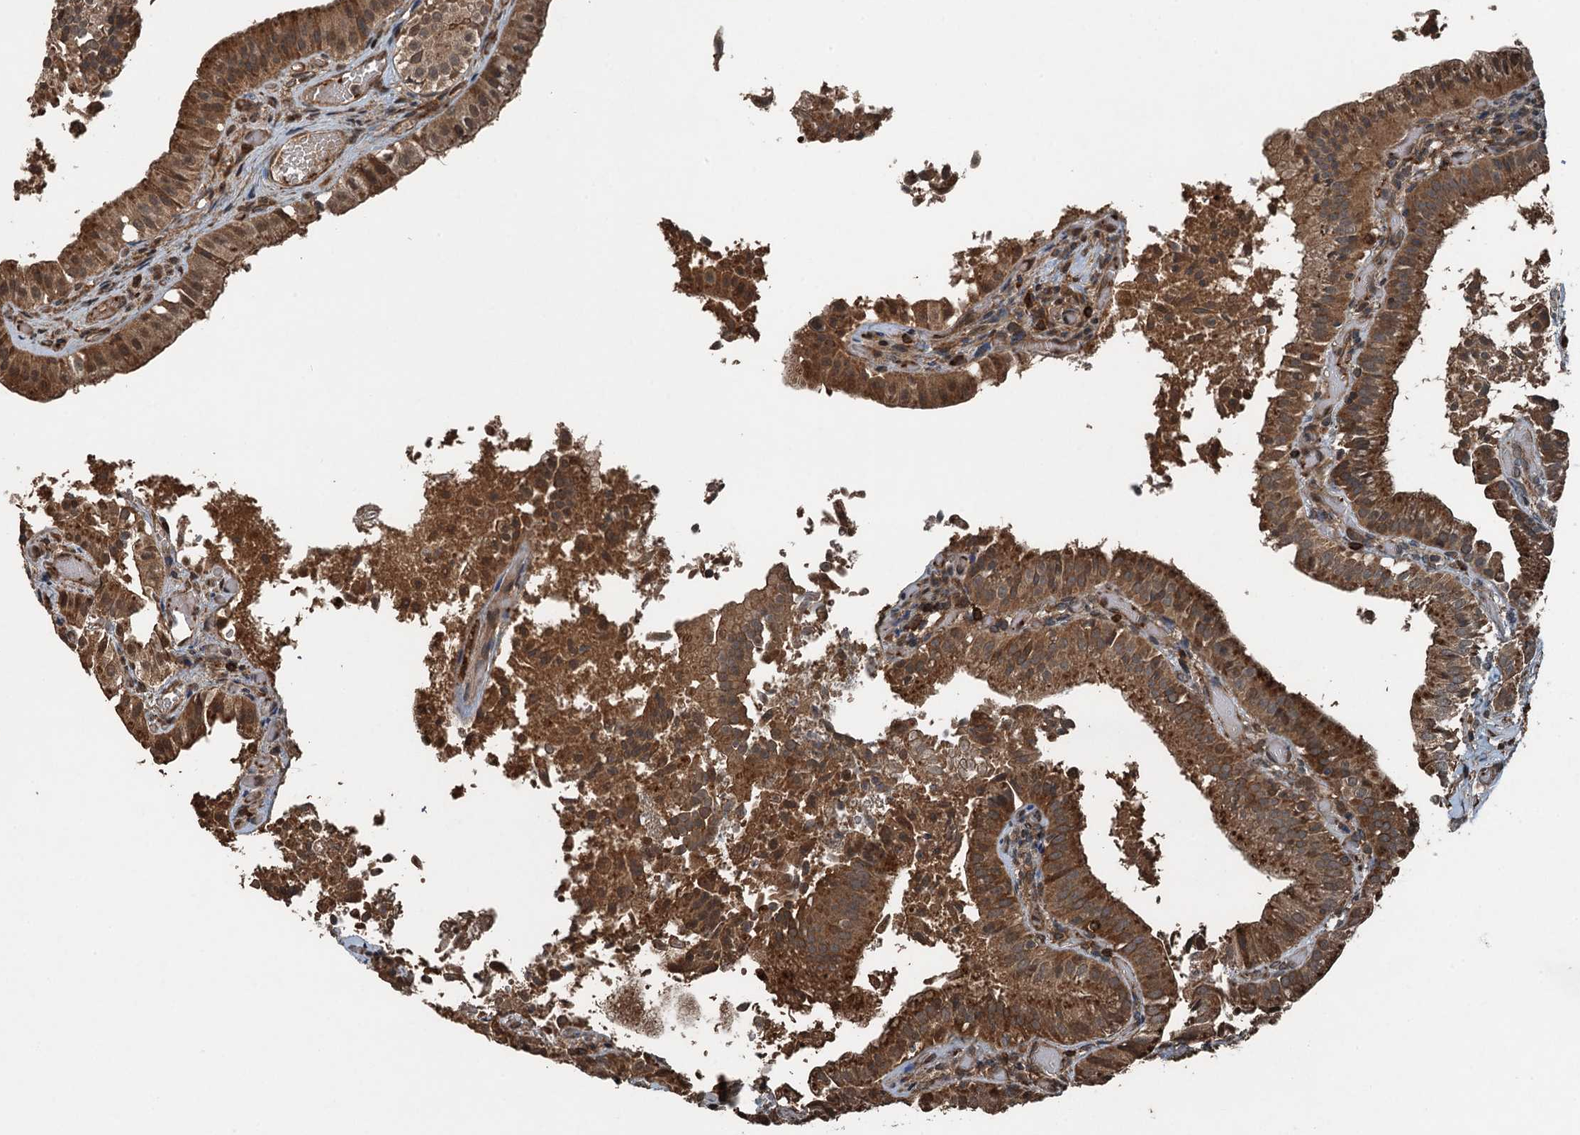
{"staining": {"intensity": "strong", "quantity": "25%-75%", "location": "cytoplasmic/membranous"}, "tissue": "gallbladder", "cell_type": "Glandular cells", "image_type": "normal", "snomed": [{"axis": "morphology", "description": "Normal tissue, NOS"}, {"axis": "topography", "description": "Gallbladder"}], "caption": "A histopathology image showing strong cytoplasmic/membranous expression in approximately 25%-75% of glandular cells in normal gallbladder, as visualized by brown immunohistochemical staining.", "gene": "TCTN1", "patient": {"sex": "female", "age": 47}}